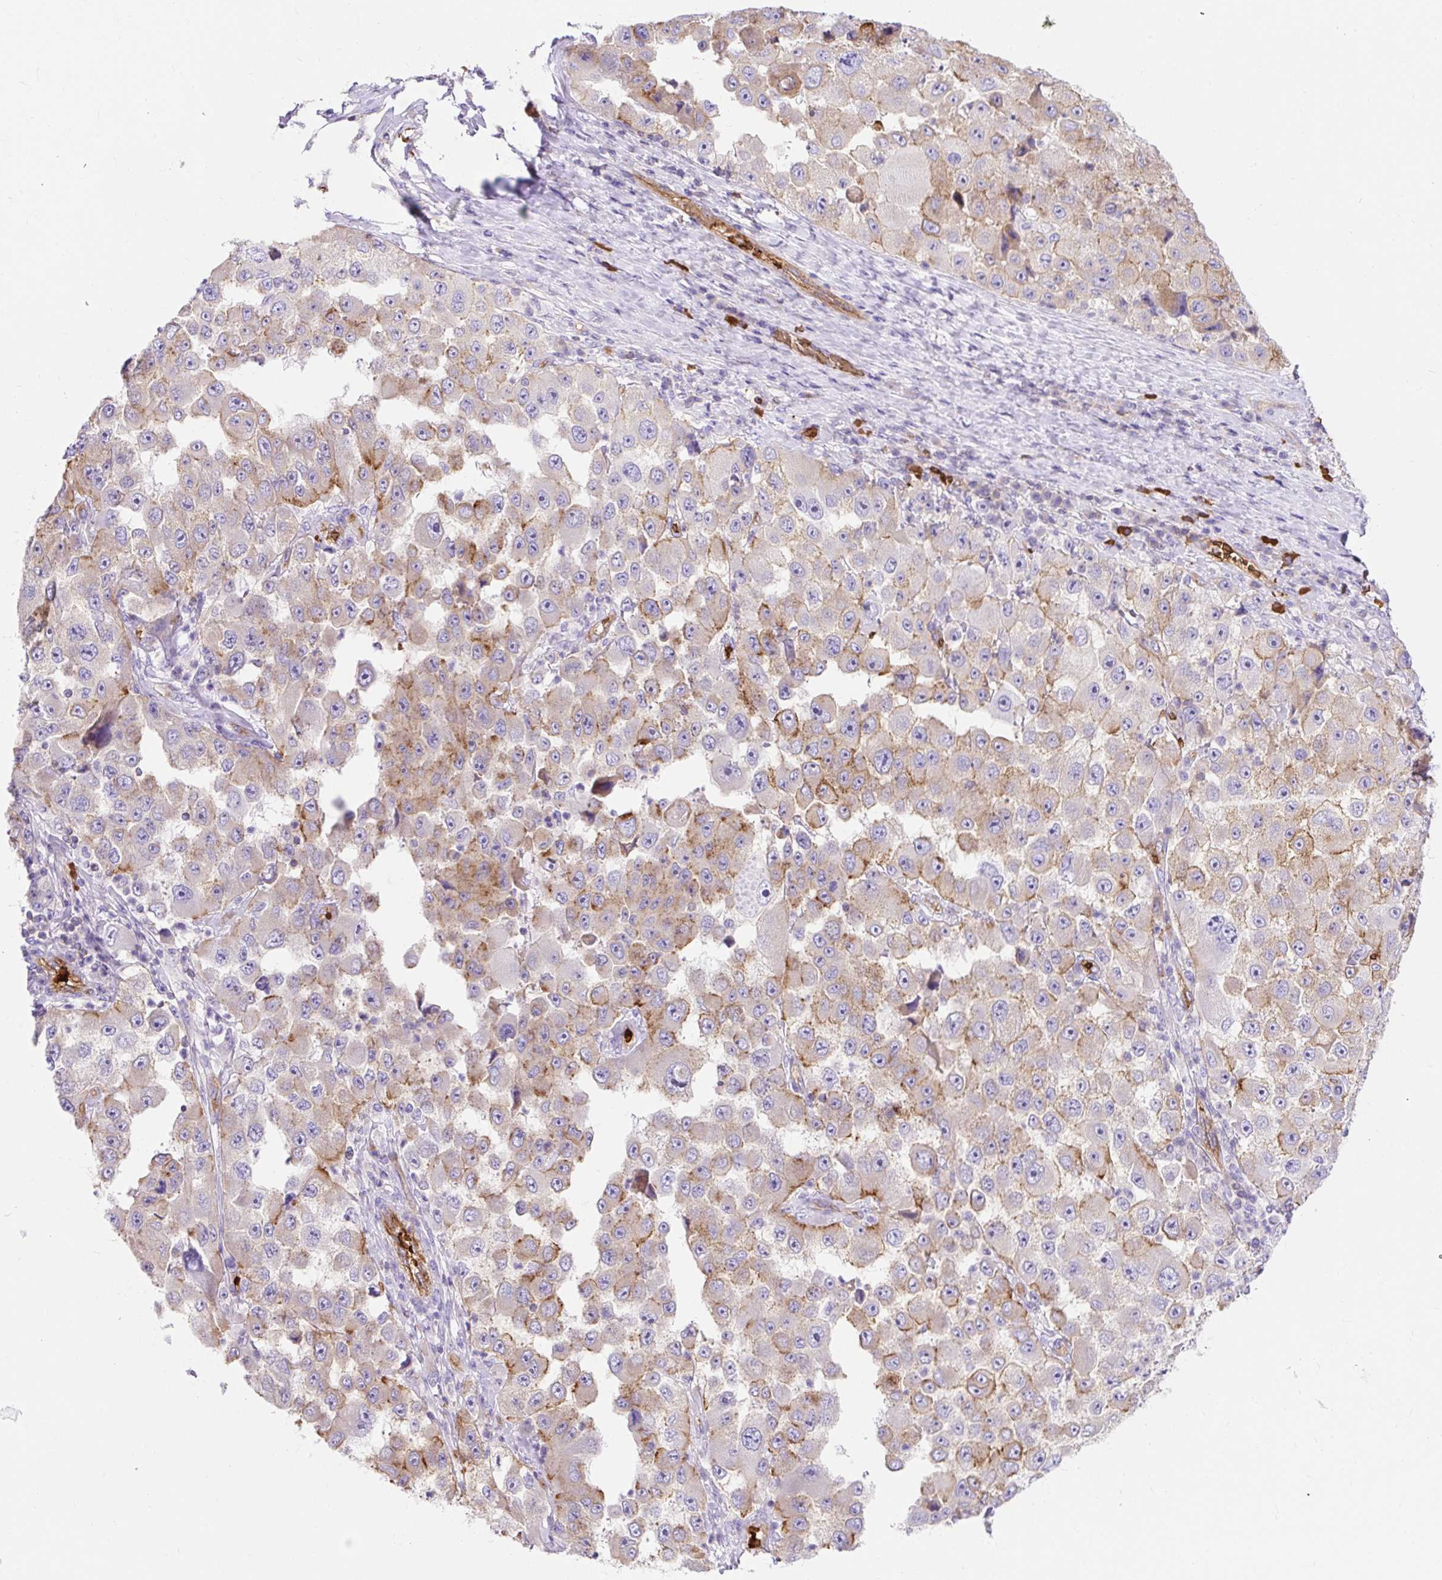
{"staining": {"intensity": "moderate", "quantity": "<25%", "location": "cytoplasmic/membranous"}, "tissue": "melanoma", "cell_type": "Tumor cells", "image_type": "cancer", "snomed": [{"axis": "morphology", "description": "Malignant melanoma, Metastatic site"}, {"axis": "topography", "description": "Lymph node"}], "caption": "Melanoma stained with DAB IHC demonstrates low levels of moderate cytoplasmic/membranous expression in about <25% of tumor cells.", "gene": "HIP1R", "patient": {"sex": "male", "age": 62}}